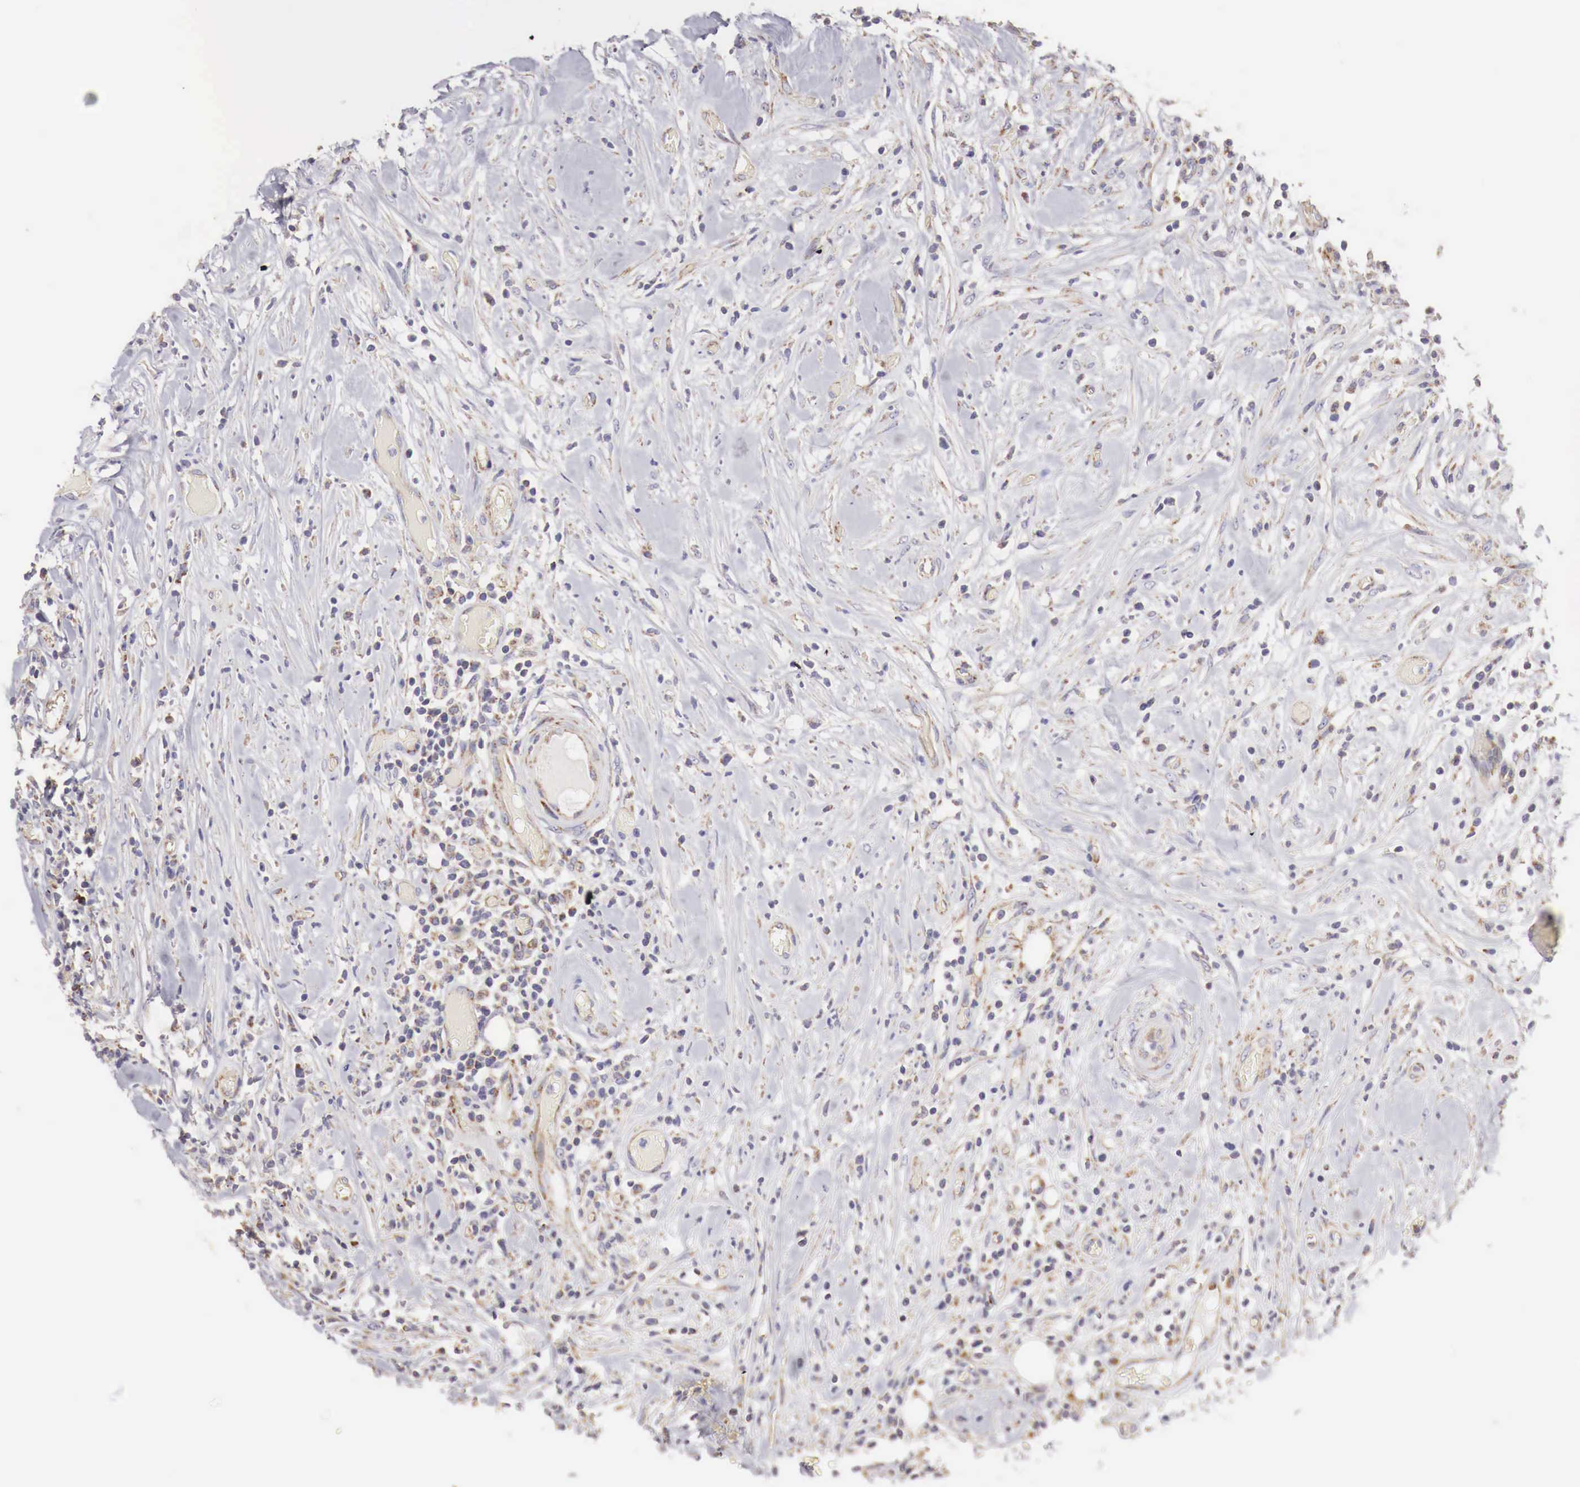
{"staining": {"intensity": "moderate", "quantity": "25%-75%", "location": "cytoplasmic/membranous"}, "tissue": "lymphoma", "cell_type": "Tumor cells", "image_type": "cancer", "snomed": [{"axis": "morphology", "description": "Malignant lymphoma, non-Hodgkin's type, High grade"}, {"axis": "topography", "description": "Colon"}], "caption": "High-magnification brightfield microscopy of lymphoma stained with DAB (brown) and counterstained with hematoxylin (blue). tumor cells exhibit moderate cytoplasmic/membranous expression is identified in about25%-75% of cells. (brown staining indicates protein expression, while blue staining denotes nuclei).", "gene": "XPNPEP3", "patient": {"sex": "male", "age": 82}}